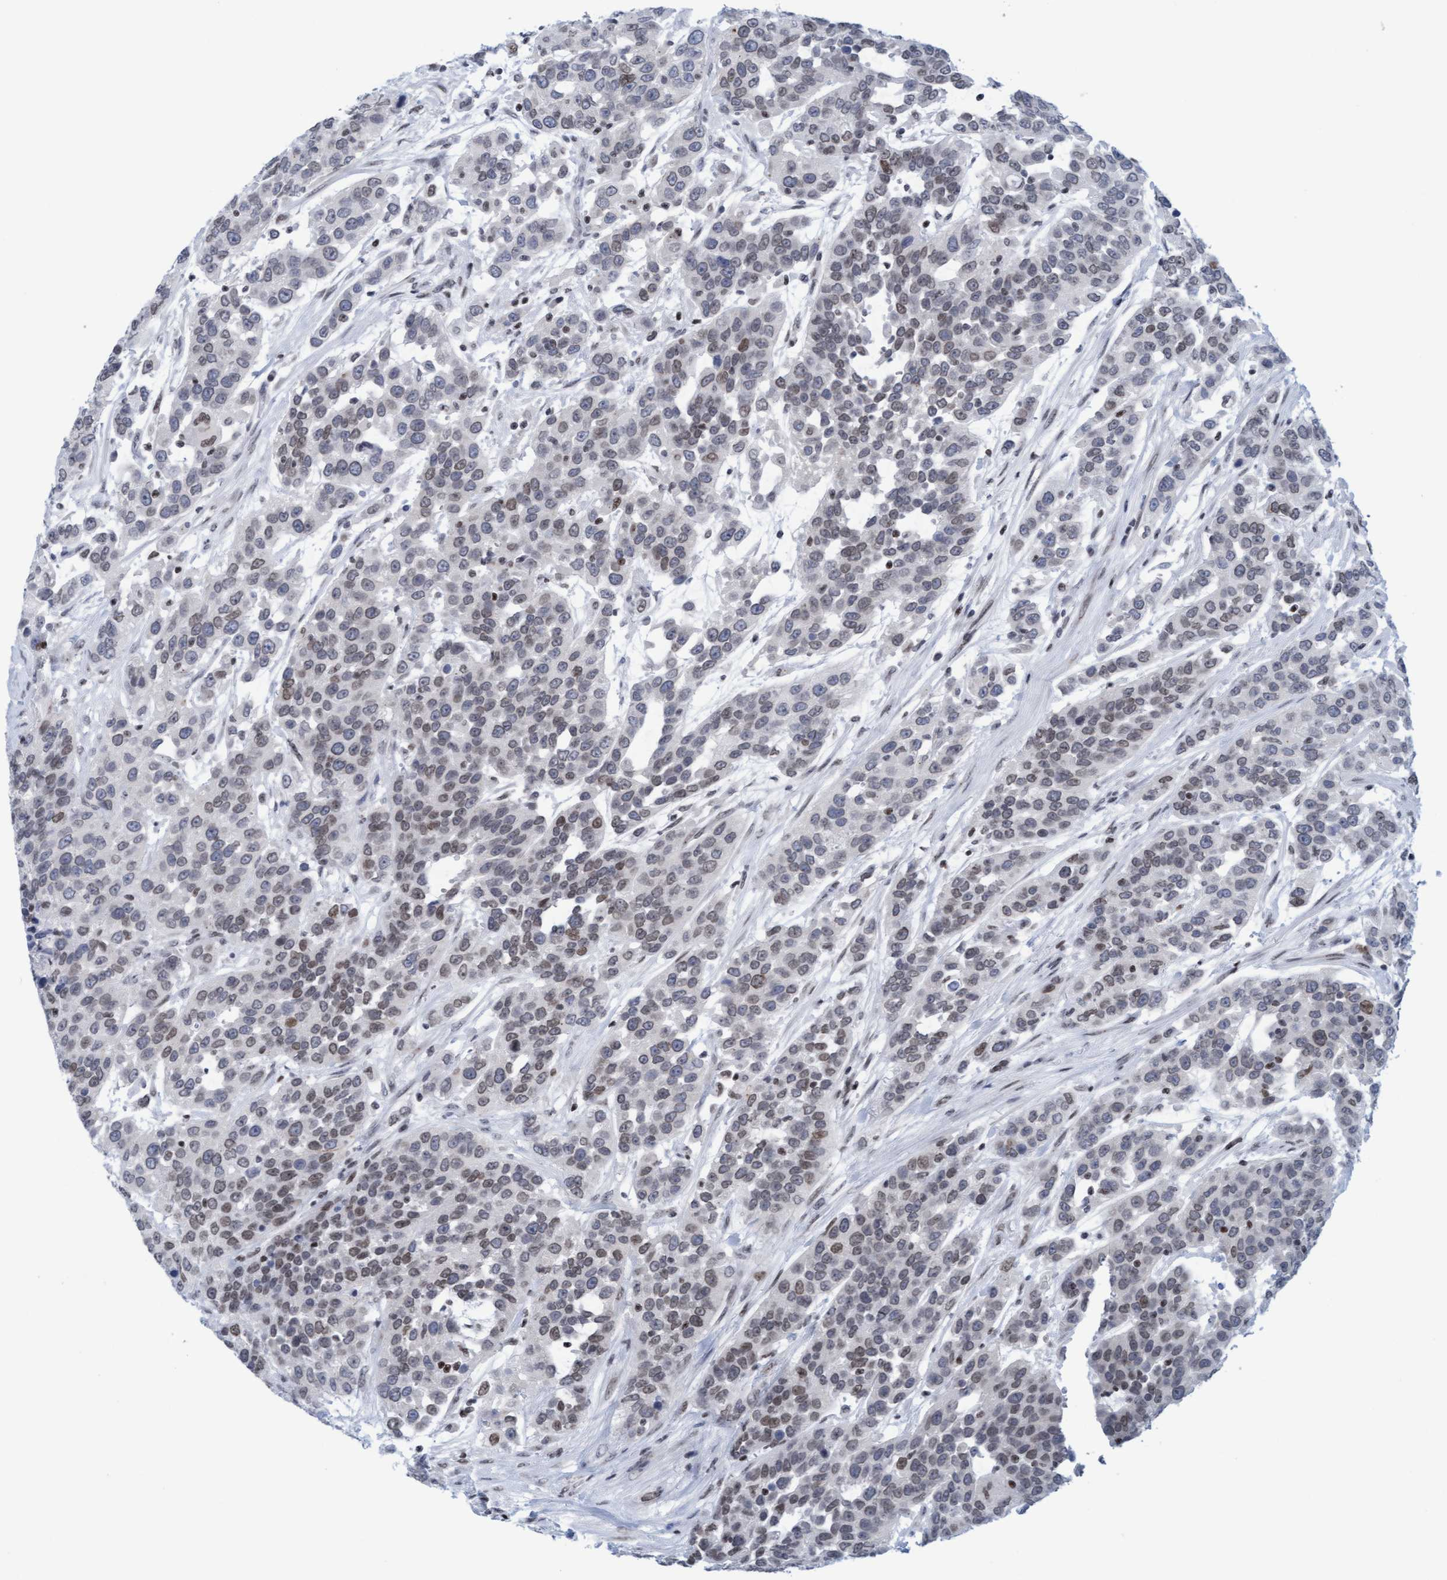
{"staining": {"intensity": "weak", "quantity": "25%-75%", "location": "nuclear"}, "tissue": "urothelial cancer", "cell_type": "Tumor cells", "image_type": "cancer", "snomed": [{"axis": "morphology", "description": "Urothelial carcinoma, High grade"}, {"axis": "topography", "description": "Urinary bladder"}], "caption": "Urothelial carcinoma (high-grade) stained with a protein marker demonstrates weak staining in tumor cells.", "gene": "GLRX2", "patient": {"sex": "female", "age": 80}}